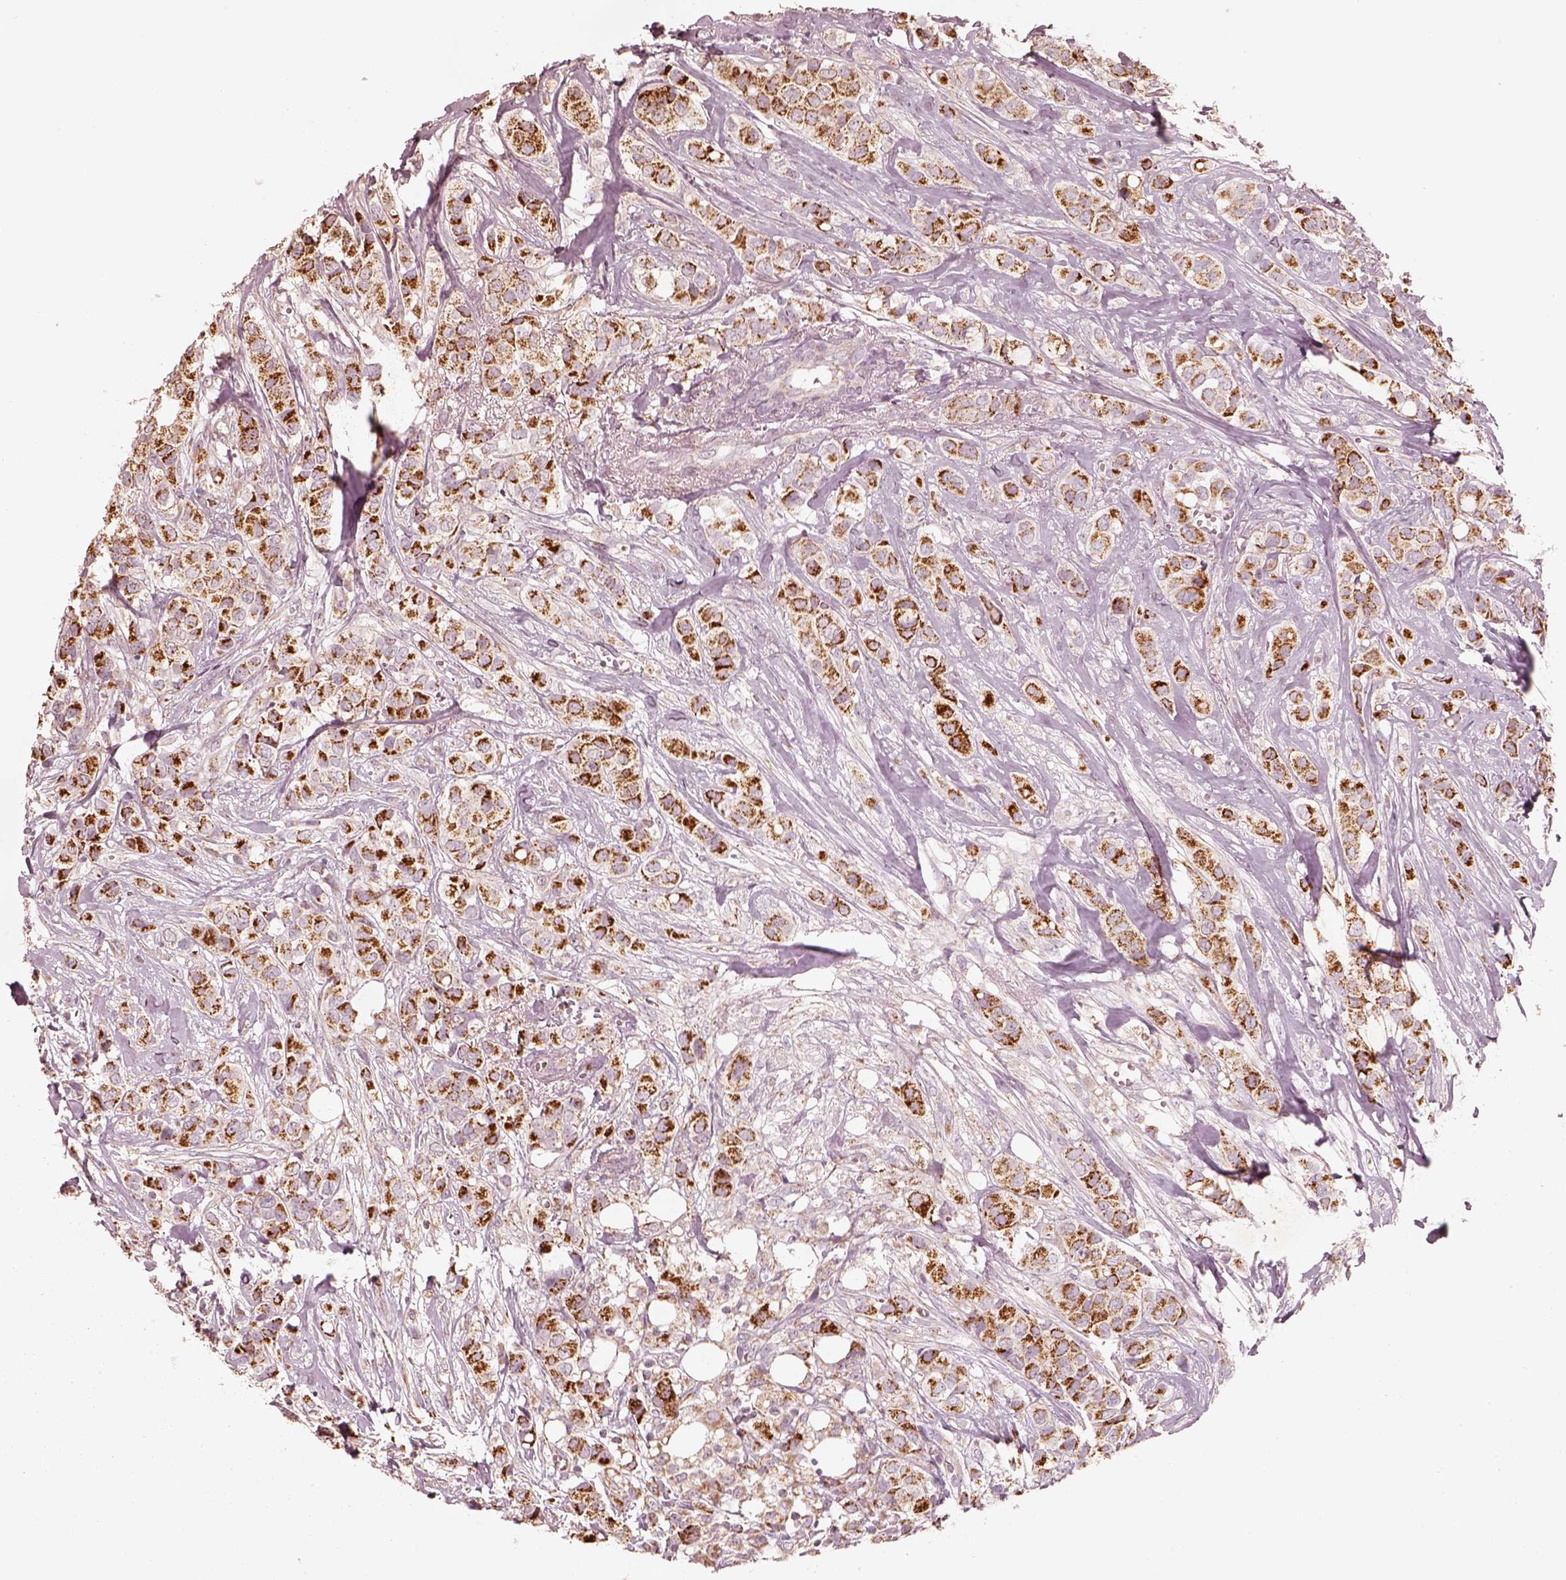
{"staining": {"intensity": "strong", "quantity": ">75%", "location": "cytoplasmic/membranous"}, "tissue": "breast cancer", "cell_type": "Tumor cells", "image_type": "cancer", "snomed": [{"axis": "morphology", "description": "Duct carcinoma"}, {"axis": "topography", "description": "Breast"}], "caption": "A brown stain highlights strong cytoplasmic/membranous positivity of a protein in invasive ductal carcinoma (breast) tumor cells. The protein is stained brown, and the nuclei are stained in blue (DAB (3,3'-diaminobenzidine) IHC with brightfield microscopy, high magnification).", "gene": "ENTPD6", "patient": {"sex": "female", "age": 85}}